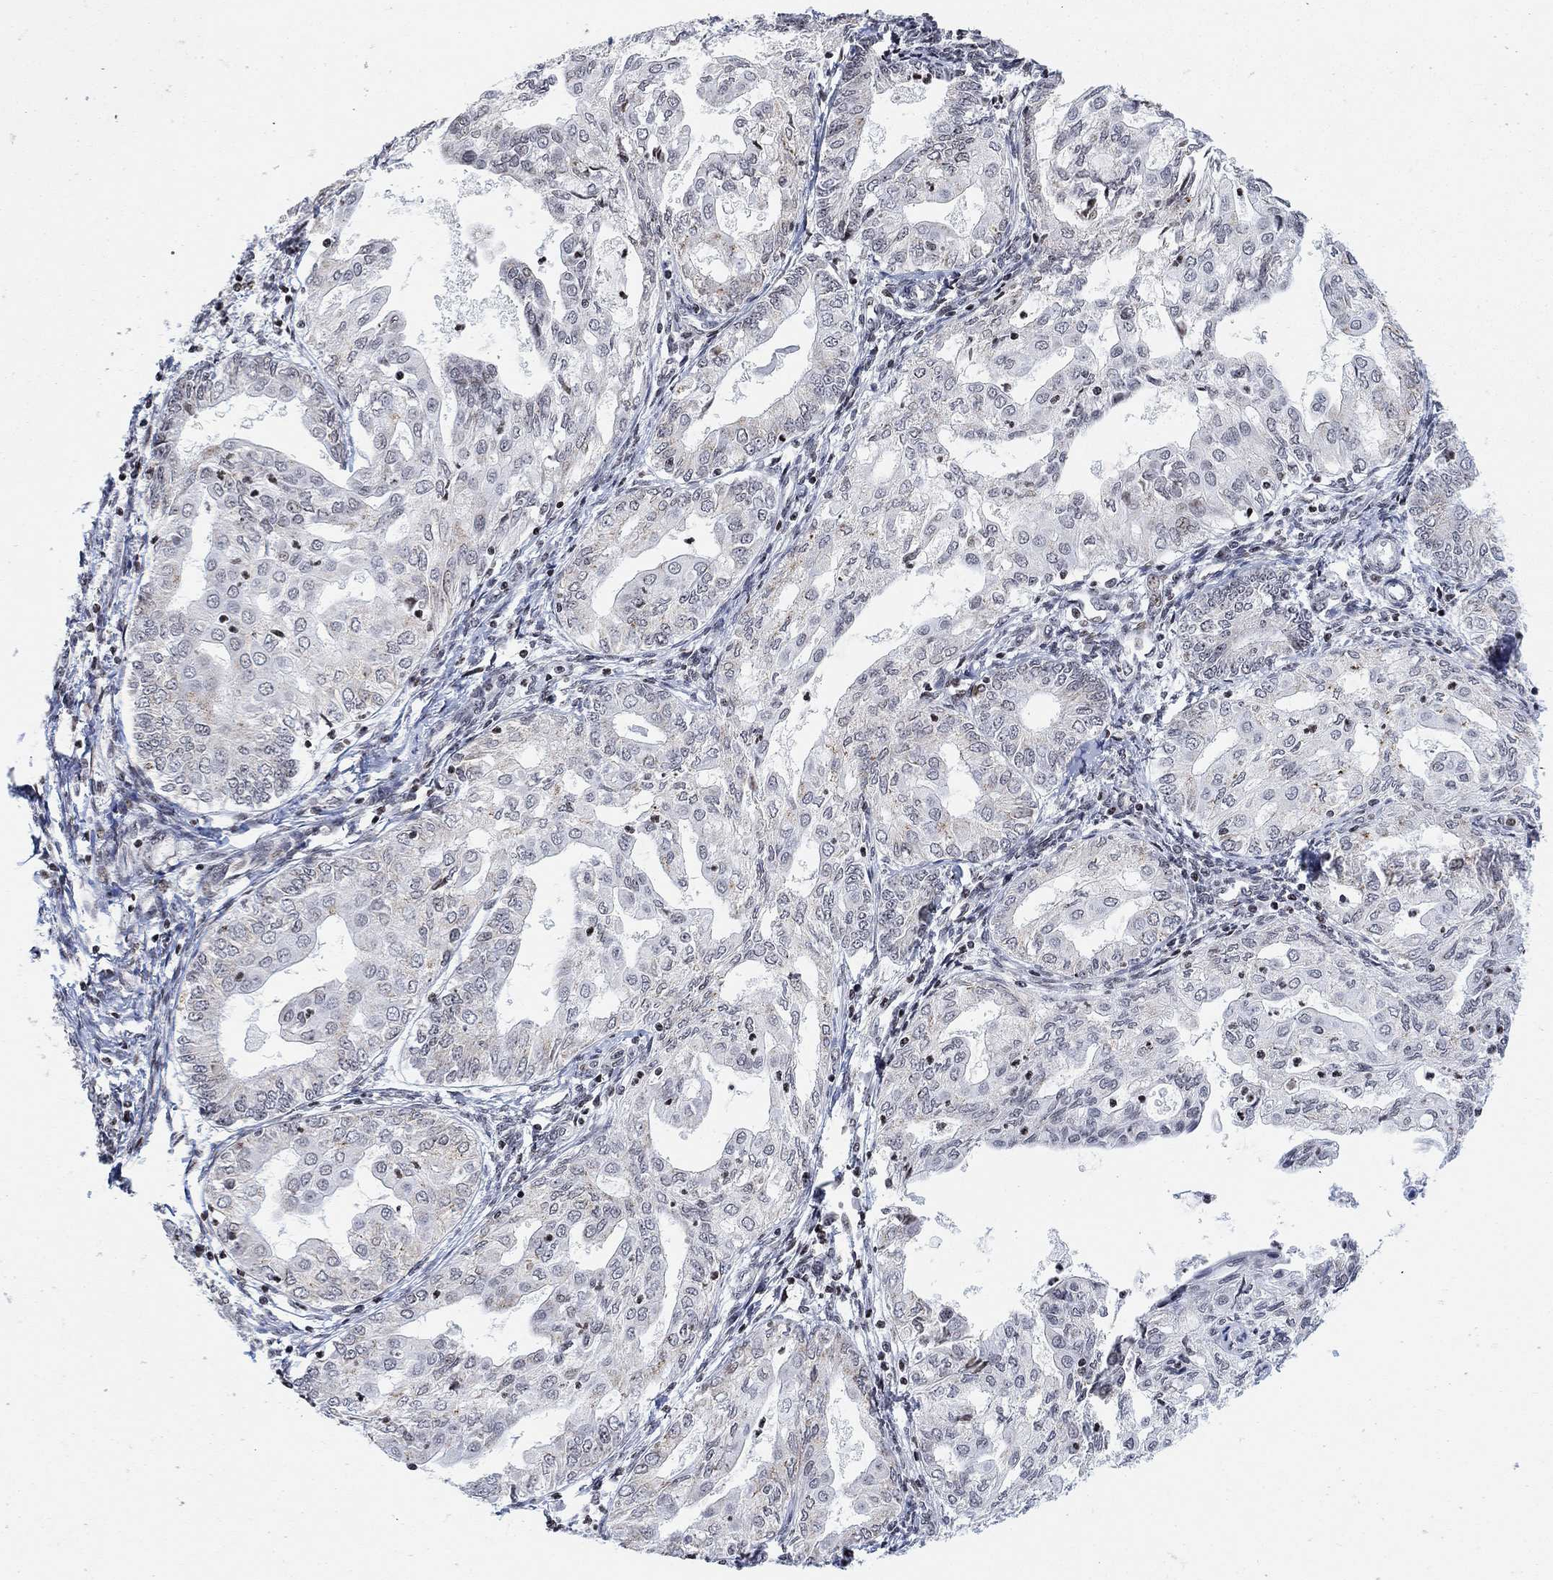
{"staining": {"intensity": "negative", "quantity": "none", "location": "none"}, "tissue": "endometrial cancer", "cell_type": "Tumor cells", "image_type": "cancer", "snomed": [{"axis": "morphology", "description": "Adenocarcinoma, NOS"}, {"axis": "topography", "description": "Endometrium"}], "caption": "An IHC photomicrograph of adenocarcinoma (endometrial) is shown. There is no staining in tumor cells of adenocarcinoma (endometrial). The staining was performed using DAB to visualize the protein expression in brown, while the nuclei were stained in blue with hematoxylin (Magnification: 20x).", "gene": "ABHD14A", "patient": {"sex": "female", "age": 68}}